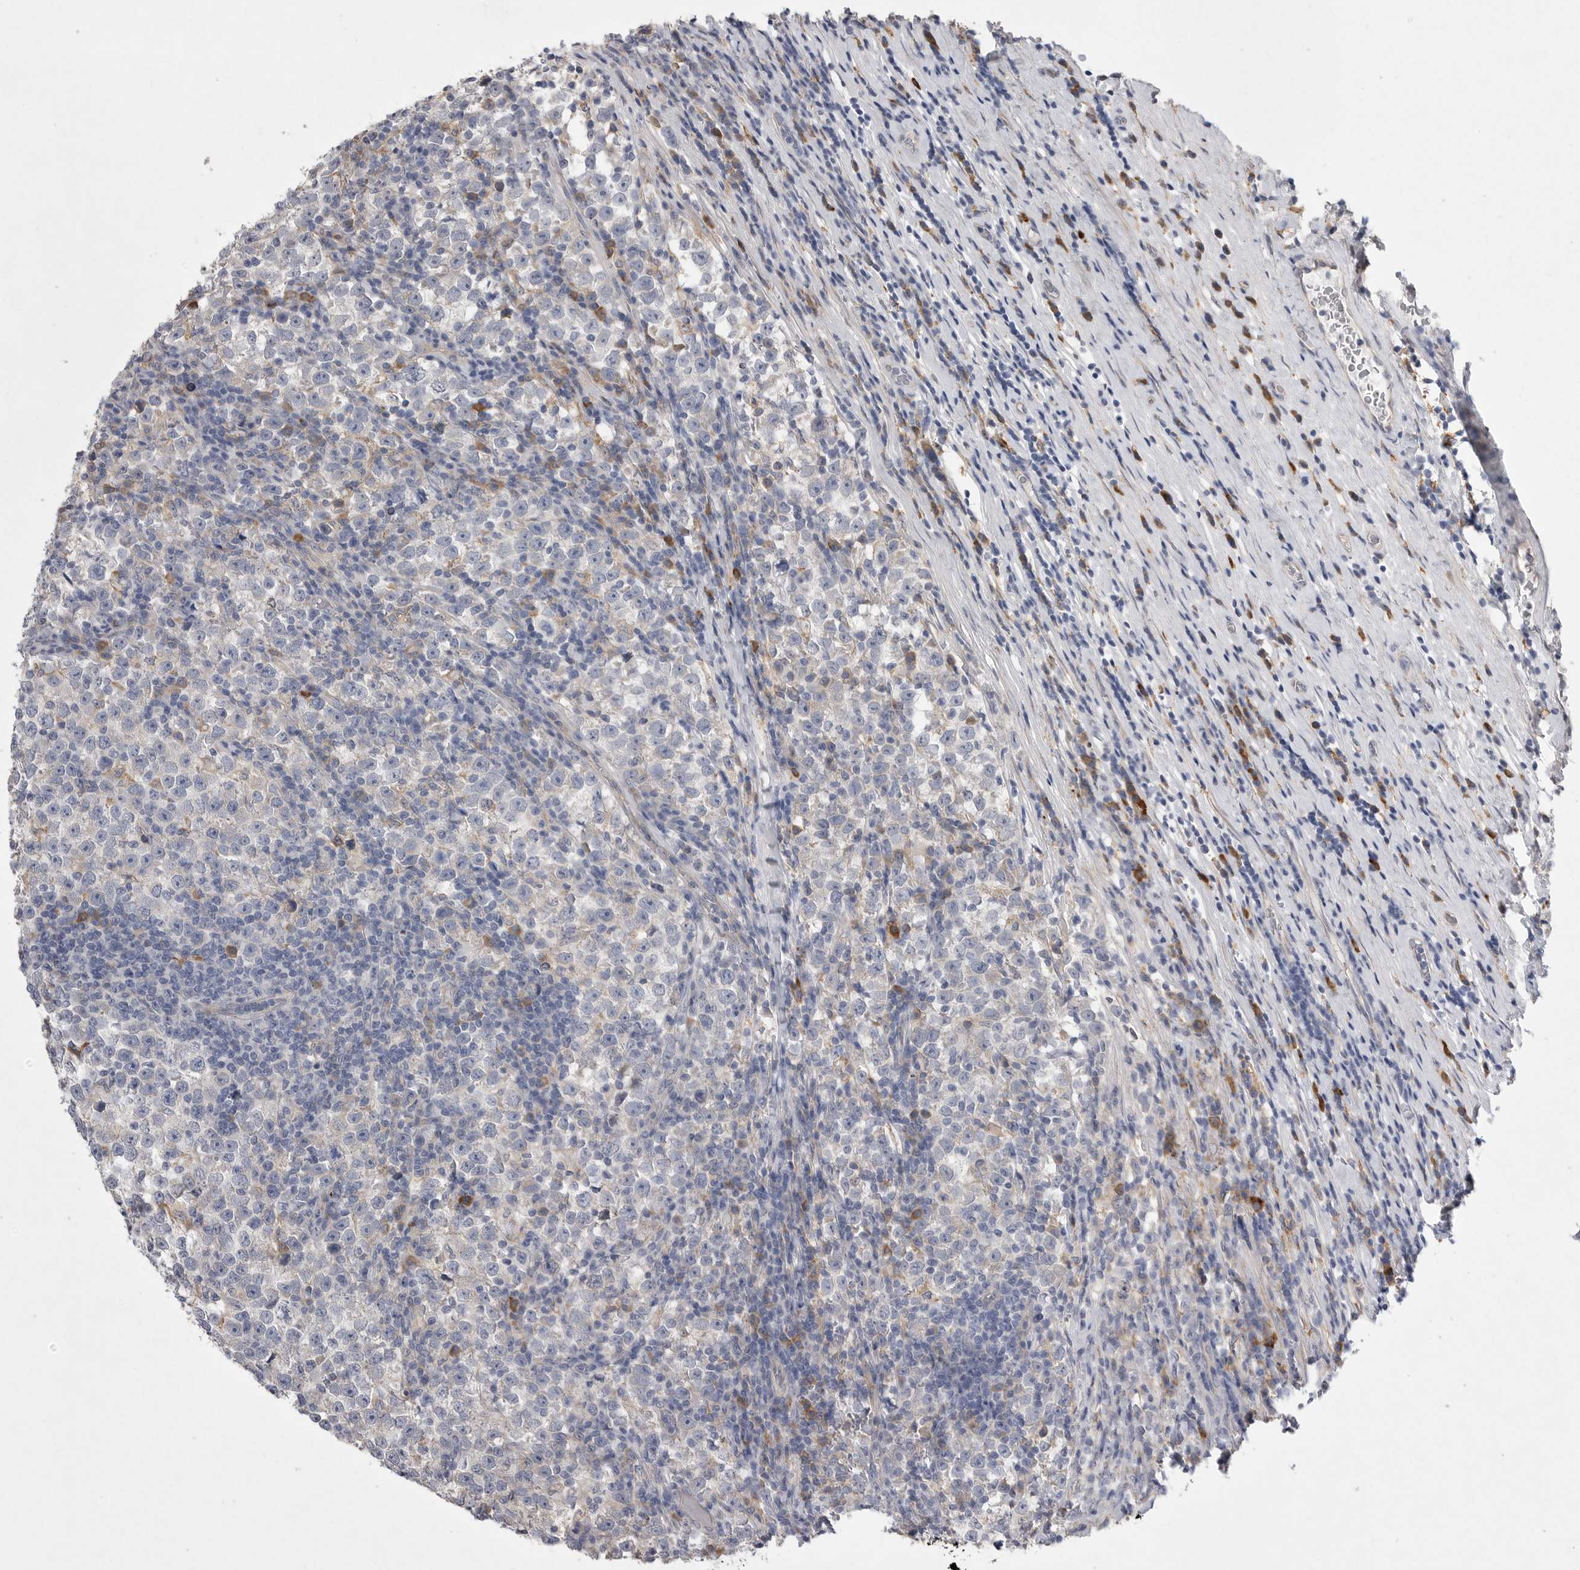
{"staining": {"intensity": "negative", "quantity": "none", "location": "none"}, "tissue": "testis cancer", "cell_type": "Tumor cells", "image_type": "cancer", "snomed": [{"axis": "morphology", "description": "Normal tissue, NOS"}, {"axis": "morphology", "description": "Seminoma, NOS"}, {"axis": "topography", "description": "Testis"}], "caption": "IHC histopathology image of neoplastic tissue: testis cancer (seminoma) stained with DAB (3,3'-diaminobenzidine) shows no significant protein expression in tumor cells.", "gene": "EDEM3", "patient": {"sex": "male", "age": 43}}